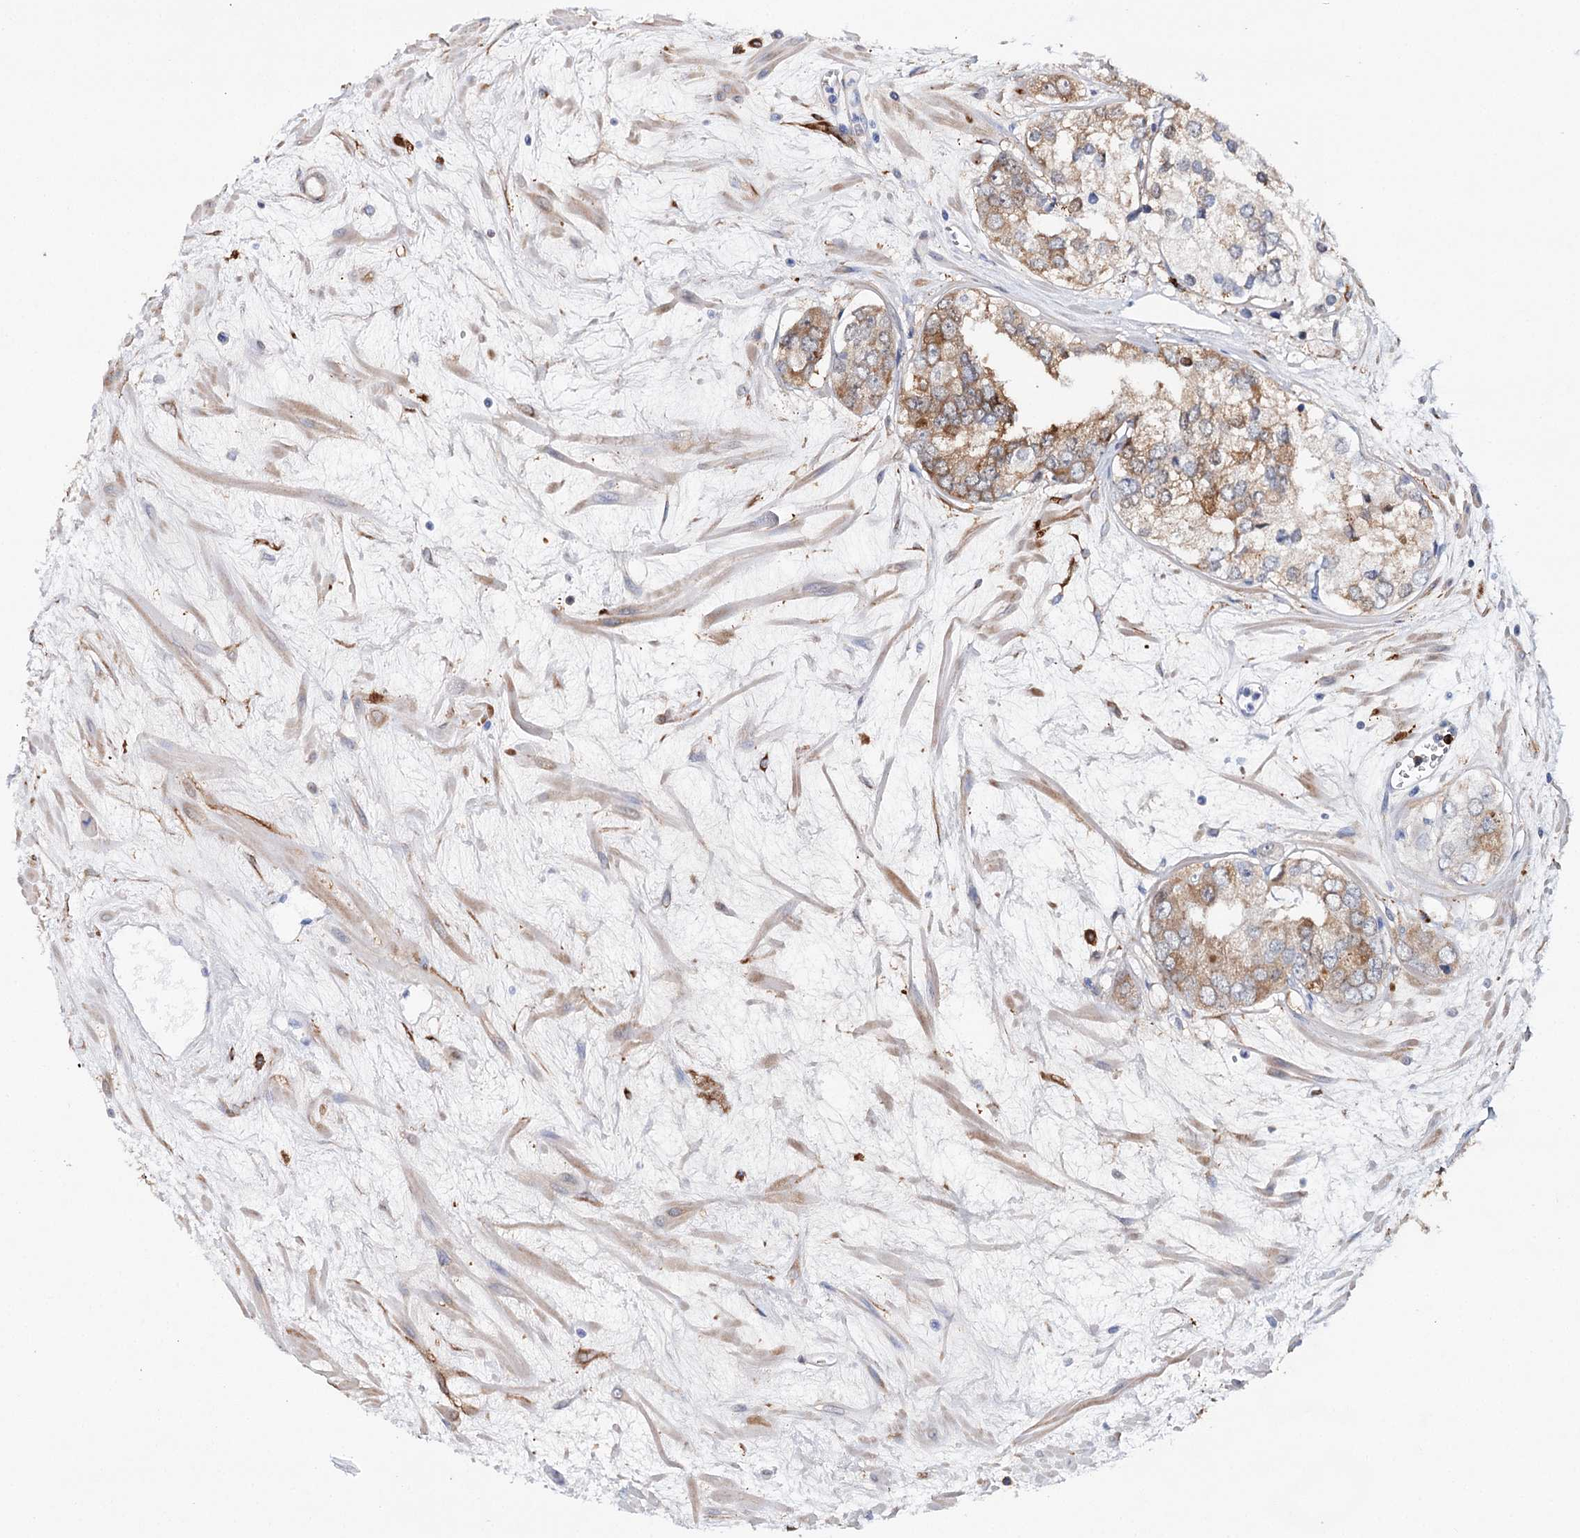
{"staining": {"intensity": "strong", "quantity": ">75%", "location": "cytoplasmic/membranous"}, "tissue": "prostate cancer", "cell_type": "Tumor cells", "image_type": "cancer", "snomed": [{"axis": "morphology", "description": "Adenocarcinoma, High grade"}, {"axis": "topography", "description": "Prostate"}], "caption": "Brown immunohistochemical staining in prostate high-grade adenocarcinoma shows strong cytoplasmic/membranous expression in approximately >75% of tumor cells. (DAB (3,3'-diaminobenzidine) IHC with brightfield microscopy, high magnification).", "gene": "CFAP46", "patient": {"sex": "male", "age": 66}}